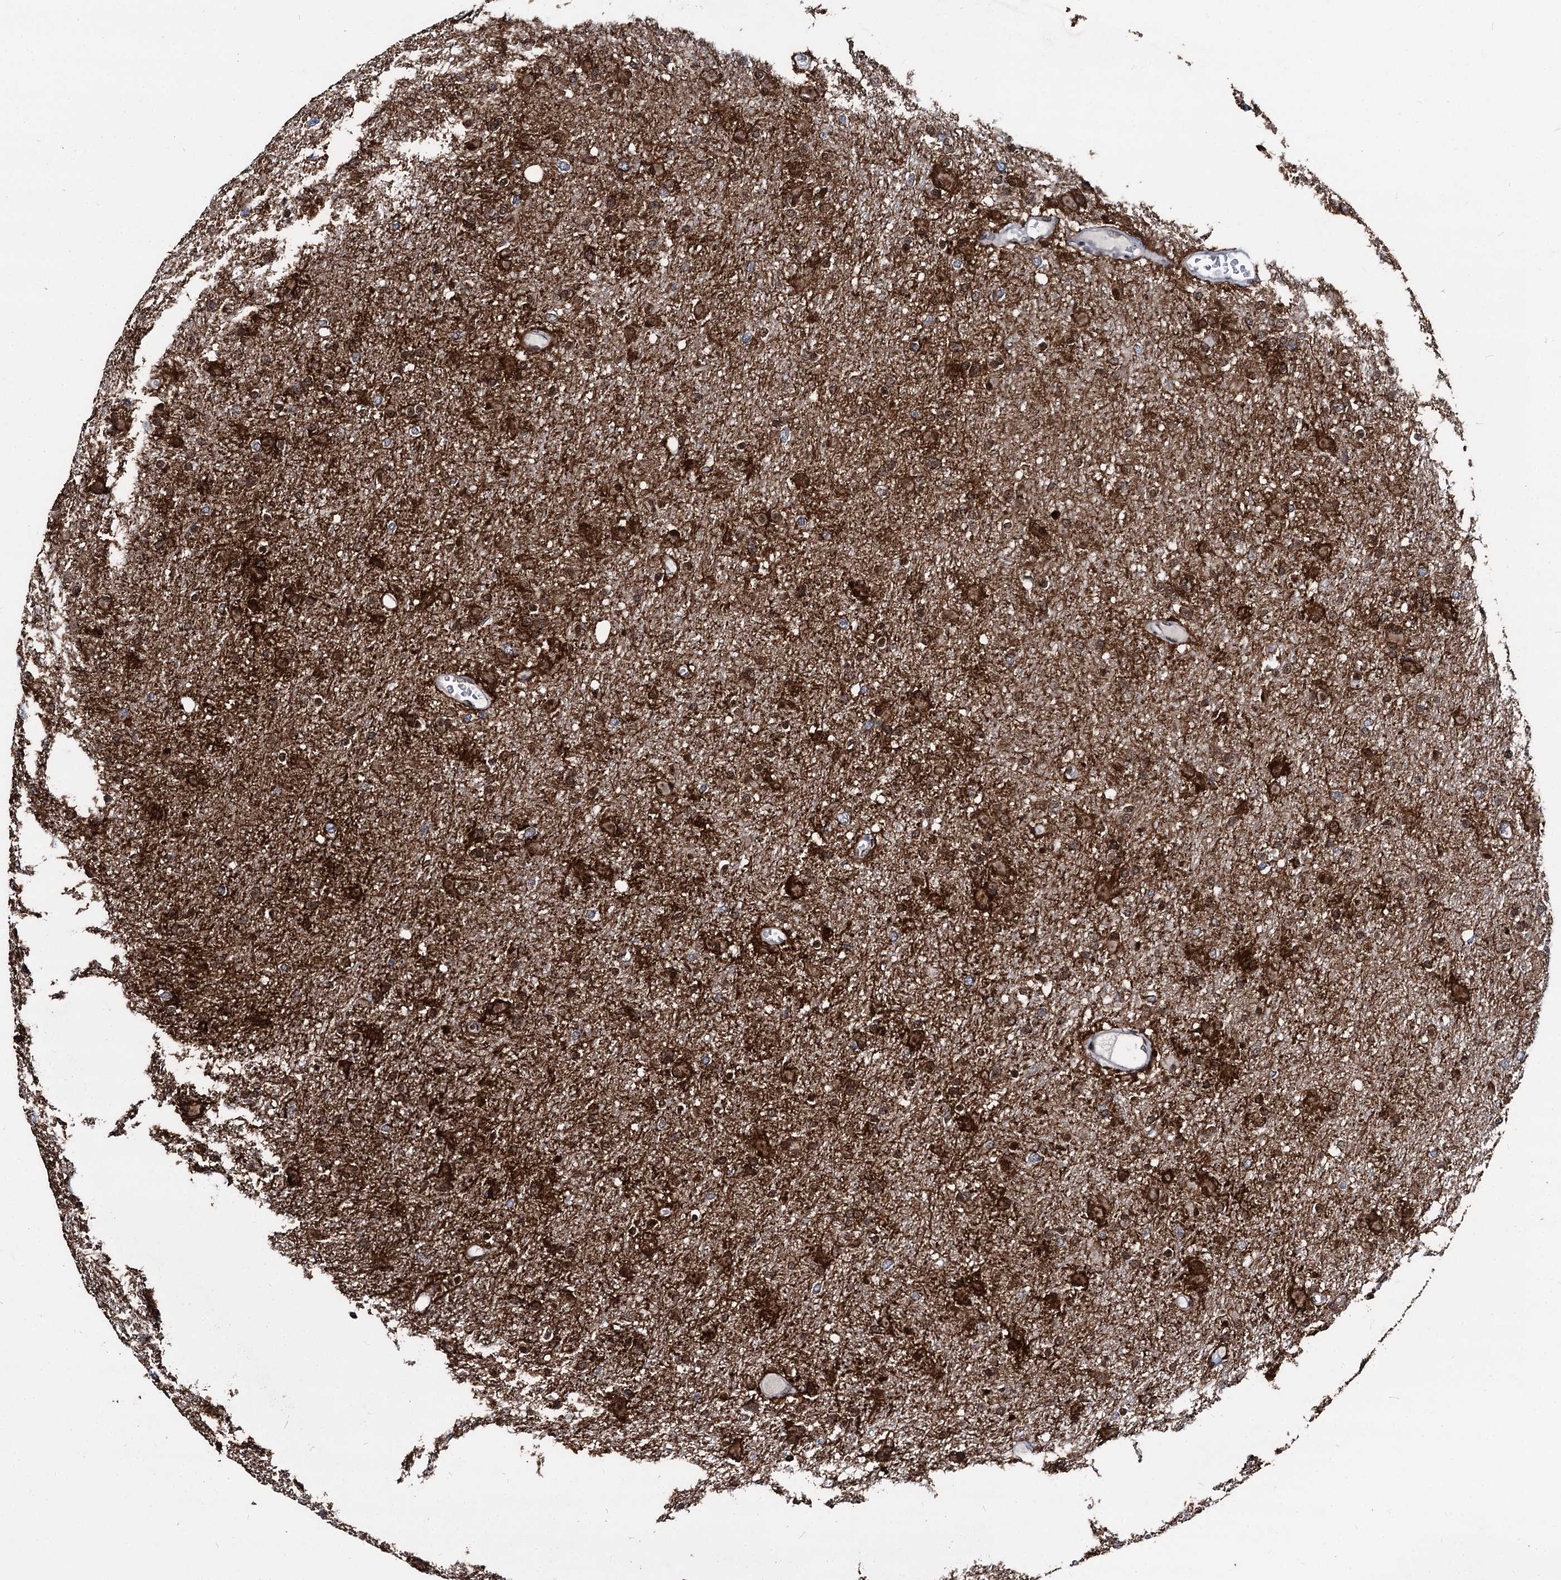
{"staining": {"intensity": "strong", "quantity": ">75%", "location": "cytoplasmic/membranous"}, "tissue": "glioma", "cell_type": "Tumor cells", "image_type": "cancer", "snomed": [{"axis": "morphology", "description": "Glioma, malignant, High grade"}, {"axis": "topography", "description": "Cerebral cortex"}], "caption": "Tumor cells show strong cytoplasmic/membranous staining in approximately >75% of cells in malignant glioma (high-grade).", "gene": "GALNT11", "patient": {"sex": "female", "age": 36}}